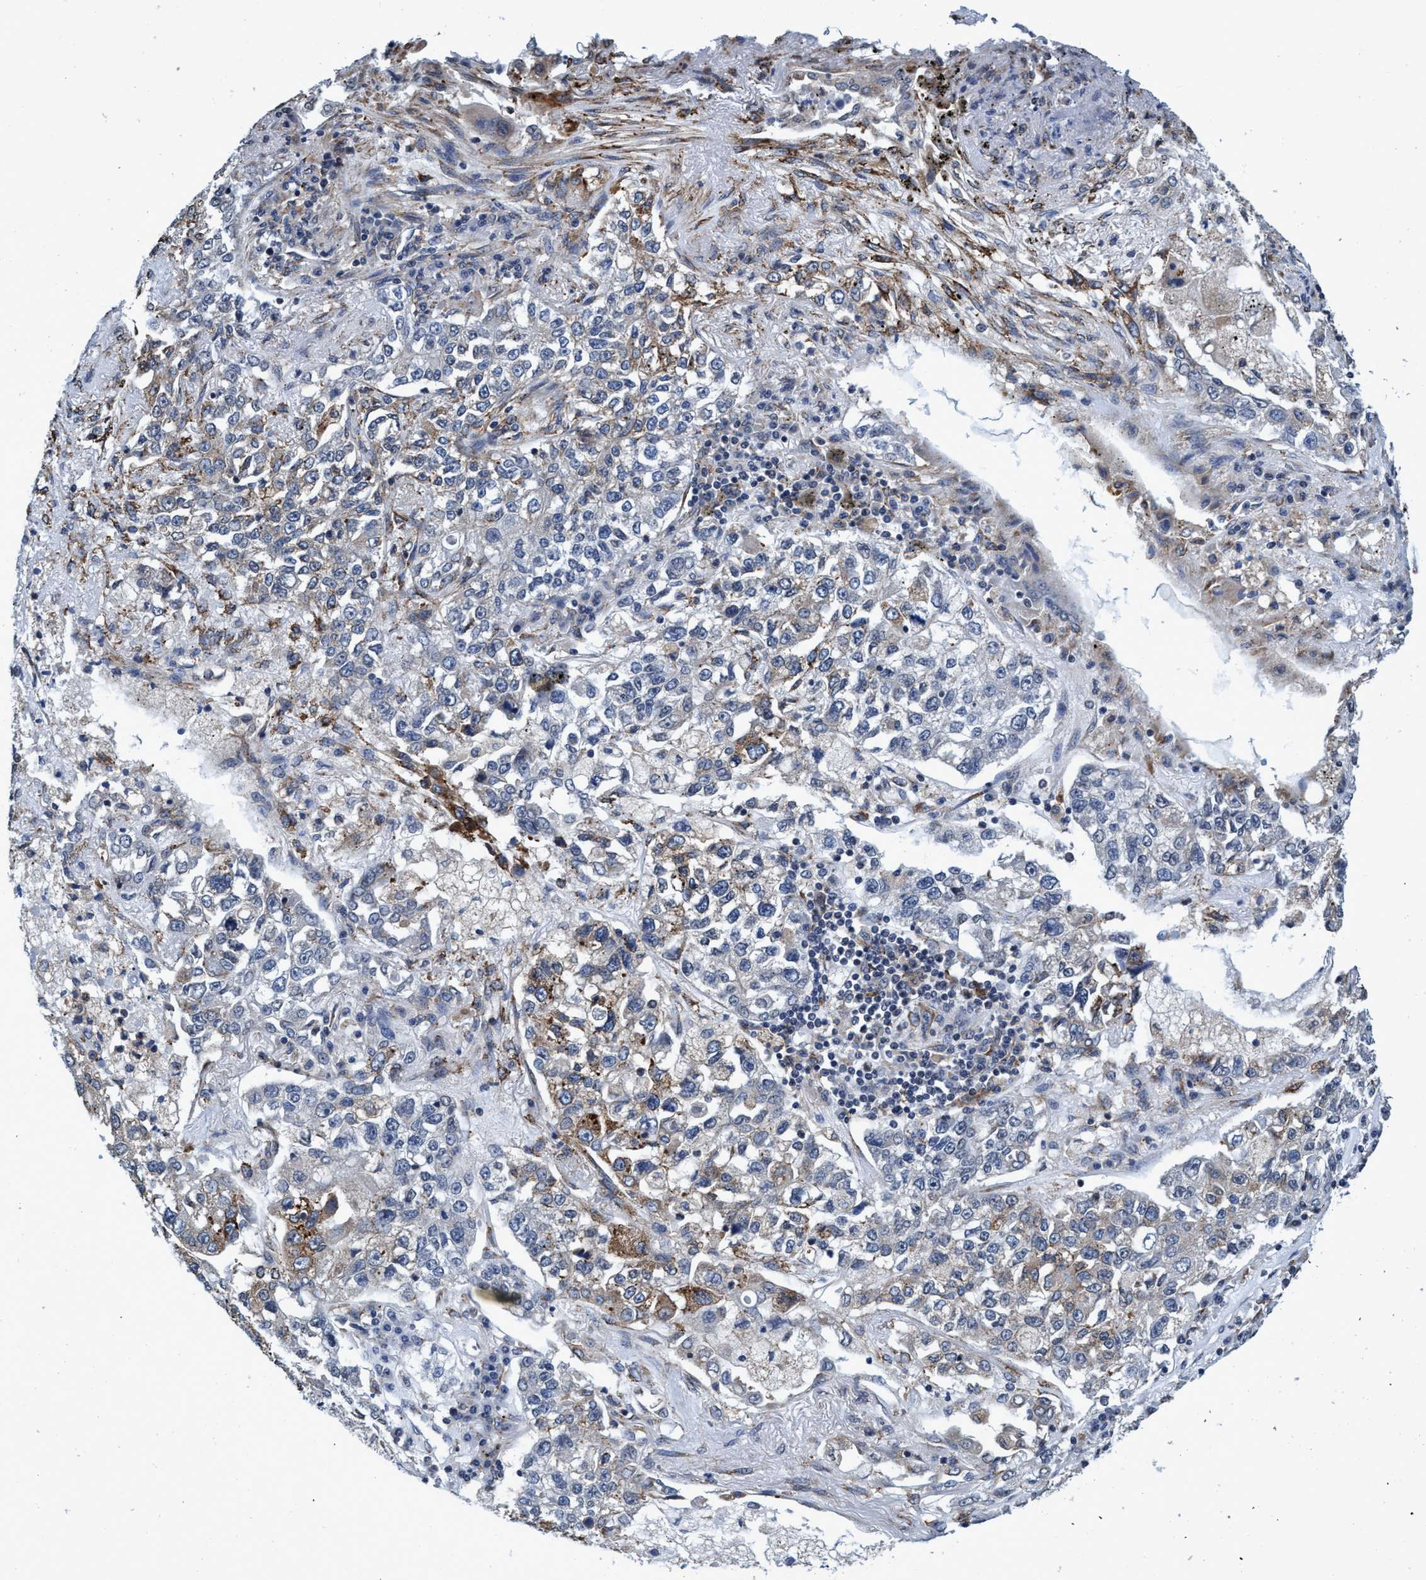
{"staining": {"intensity": "moderate", "quantity": "<25%", "location": "cytoplasmic/membranous"}, "tissue": "lung cancer", "cell_type": "Tumor cells", "image_type": "cancer", "snomed": [{"axis": "morphology", "description": "Adenocarcinoma, NOS"}, {"axis": "topography", "description": "Lung"}], "caption": "A brown stain shows moderate cytoplasmic/membranous expression of a protein in adenocarcinoma (lung) tumor cells. (Stains: DAB in brown, nuclei in blue, Microscopy: brightfield microscopy at high magnification).", "gene": "CALCOCO2", "patient": {"sex": "male", "age": 49}}